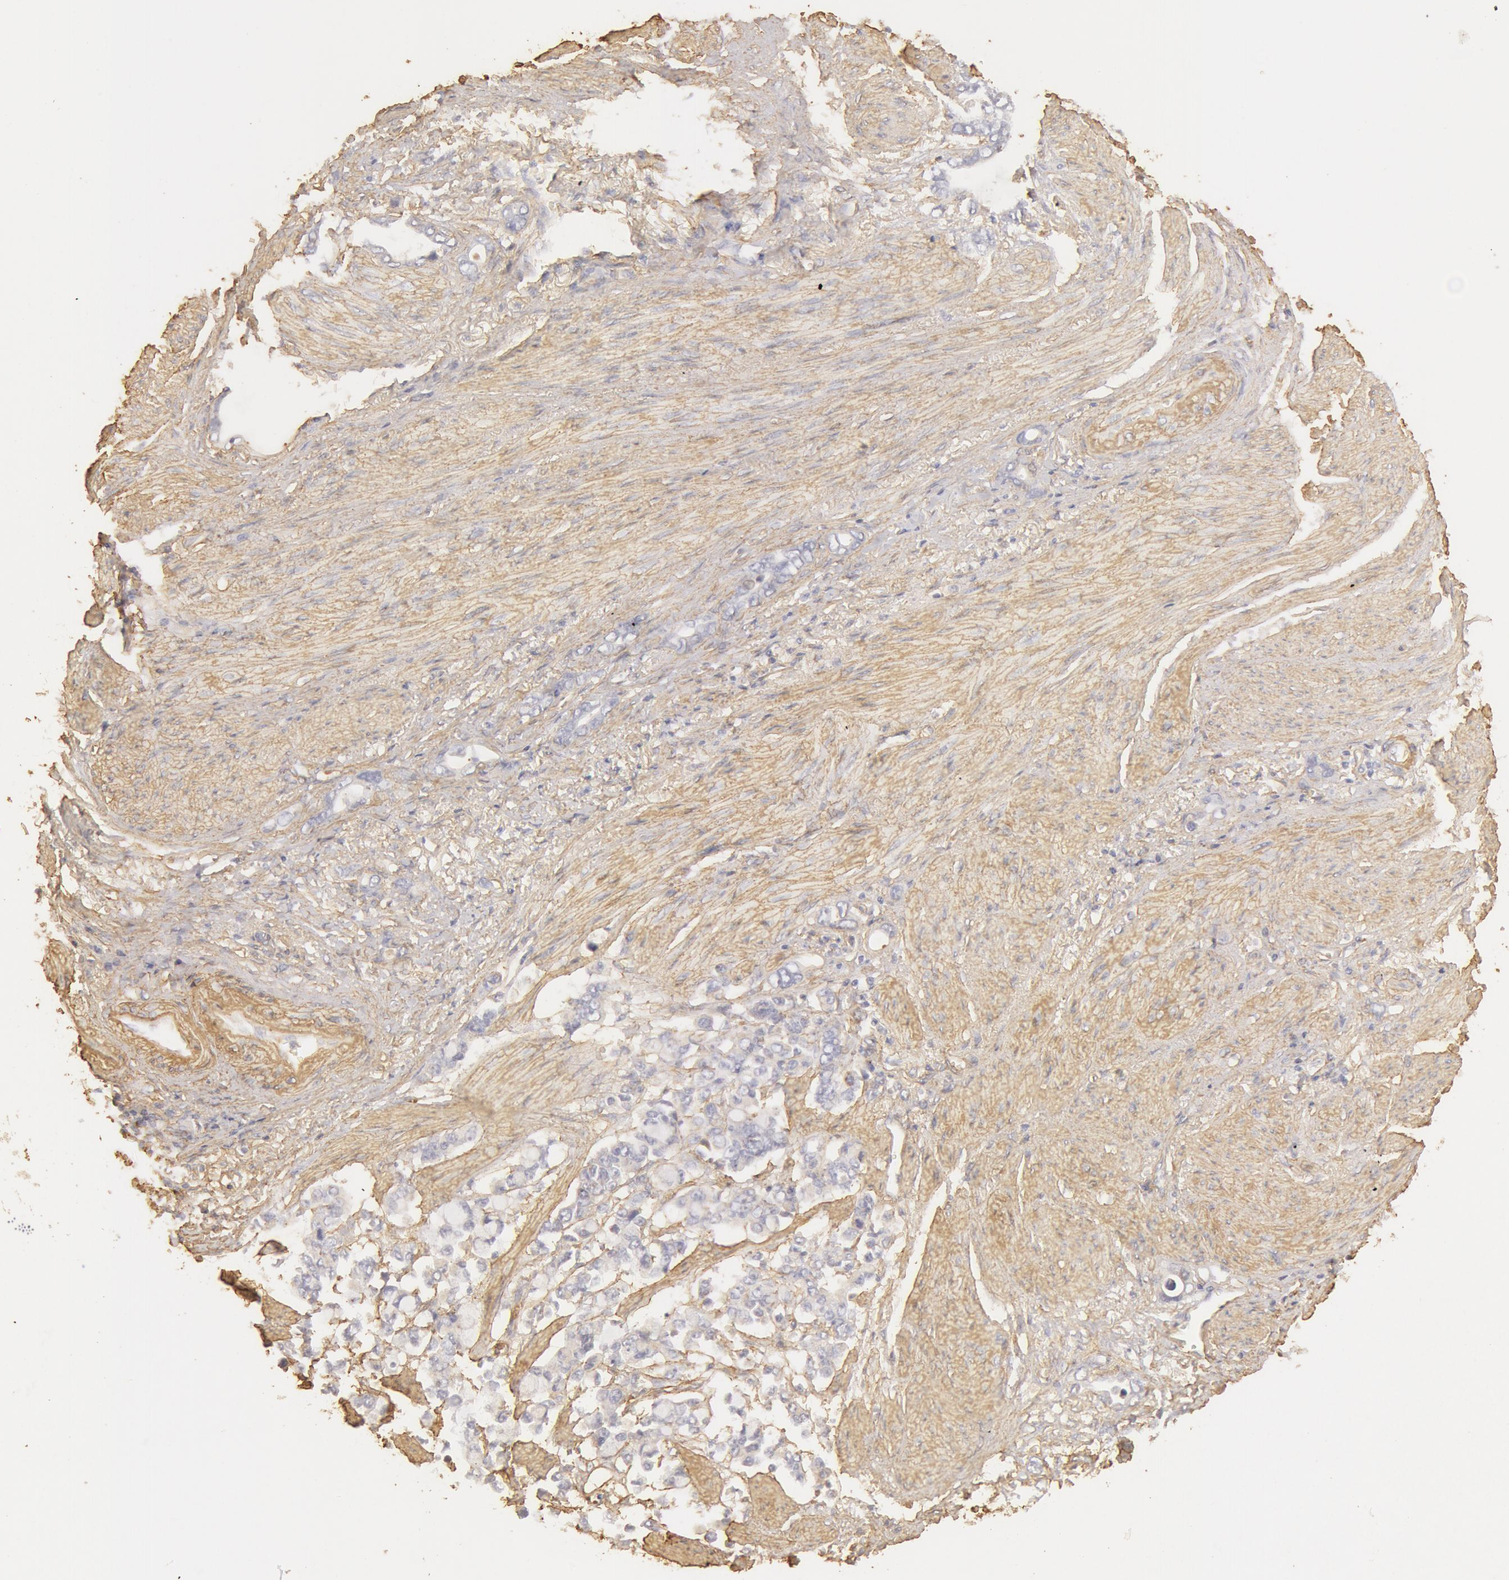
{"staining": {"intensity": "negative", "quantity": "none", "location": "none"}, "tissue": "stomach cancer", "cell_type": "Tumor cells", "image_type": "cancer", "snomed": [{"axis": "morphology", "description": "Adenocarcinoma, NOS"}, {"axis": "topography", "description": "Stomach"}], "caption": "Tumor cells are negative for protein expression in human adenocarcinoma (stomach). The staining was performed using DAB to visualize the protein expression in brown, while the nuclei were stained in blue with hematoxylin (Magnification: 20x).", "gene": "COL4A1", "patient": {"sex": "male", "age": 78}}